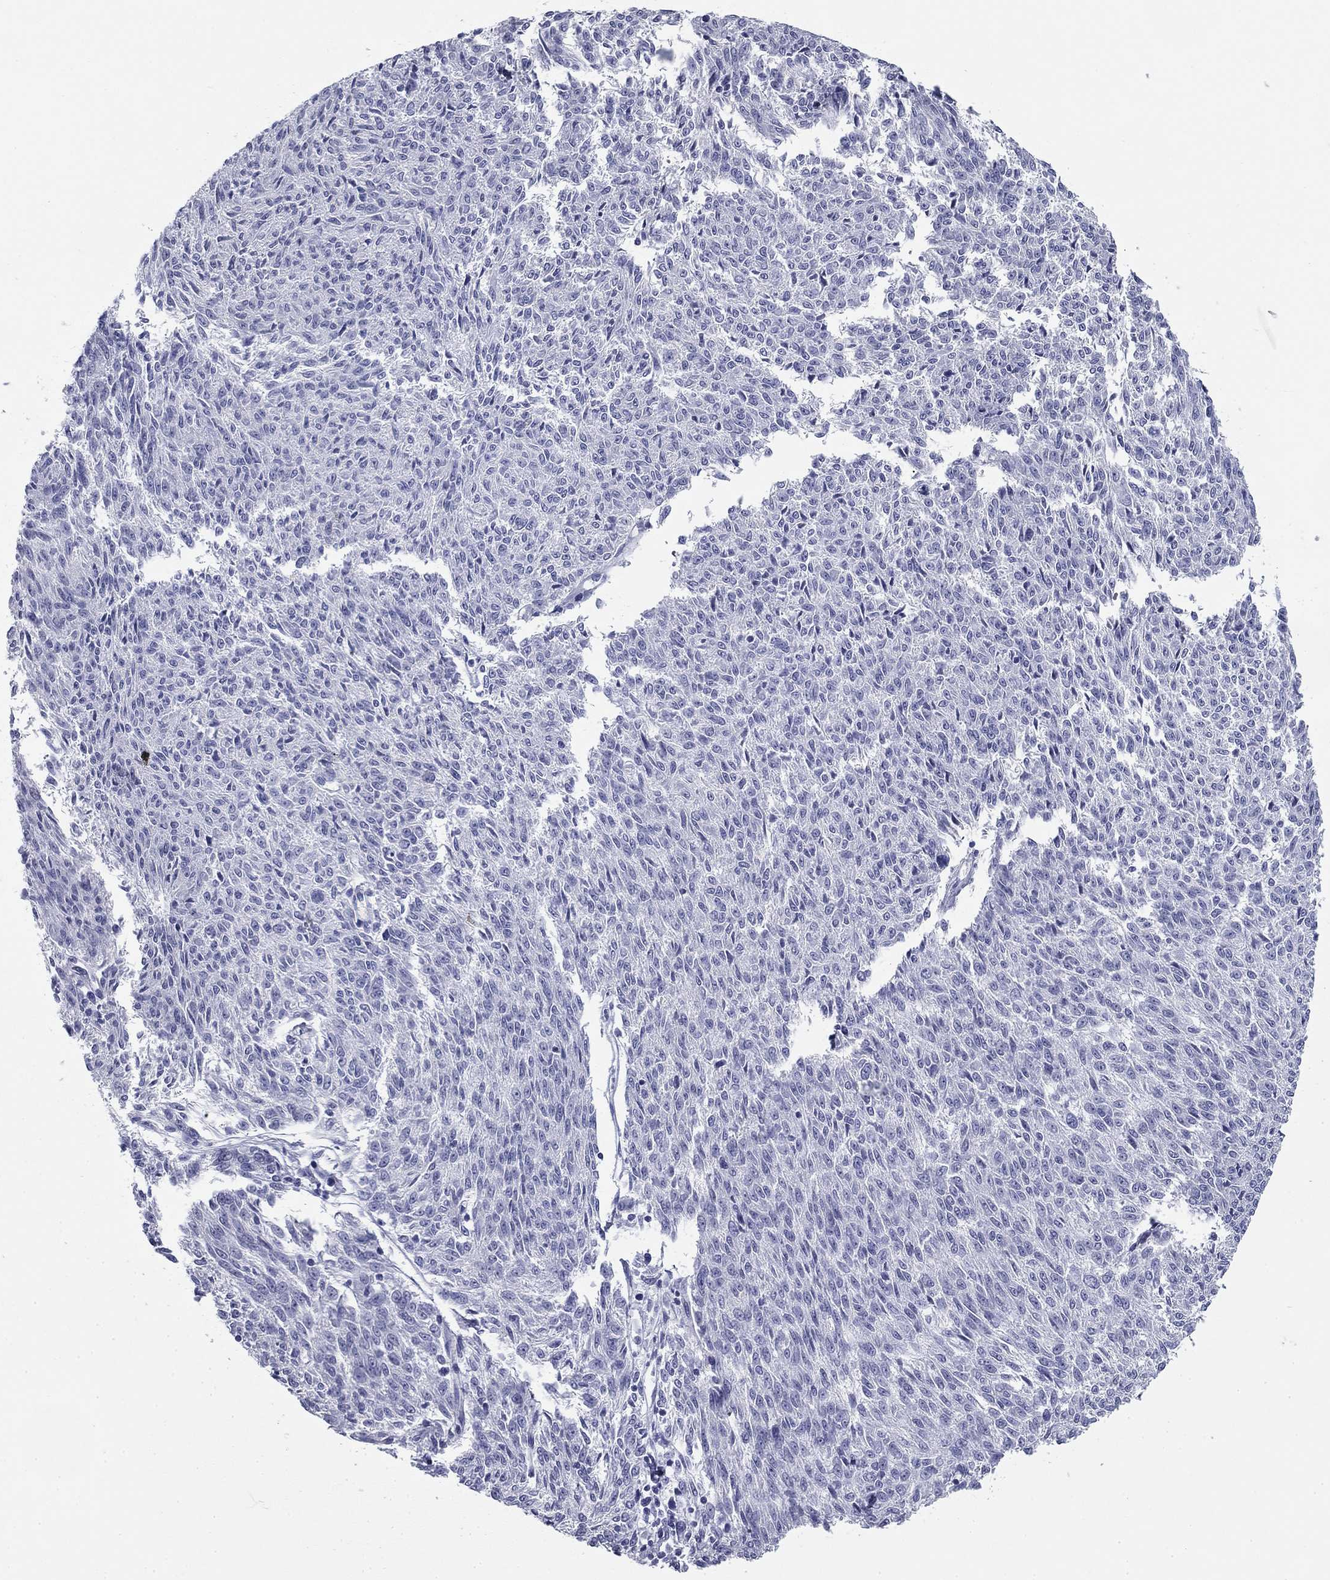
{"staining": {"intensity": "negative", "quantity": "none", "location": "none"}, "tissue": "melanoma", "cell_type": "Tumor cells", "image_type": "cancer", "snomed": [{"axis": "morphology", "description": "Malignant melanoma, NOS"}, {"axis": "topography", "description": "Skin"}], "caption": "Melanoma was stained to show a protein in brown. There is no significant expression in tumor cells. (DAB (3,3'-diaminobenzidine) immunohistochemistry (IHC) with hematoxylin counter stain).", "gene": "ZP2", "patient": {"sex": "female", "age": 72}}